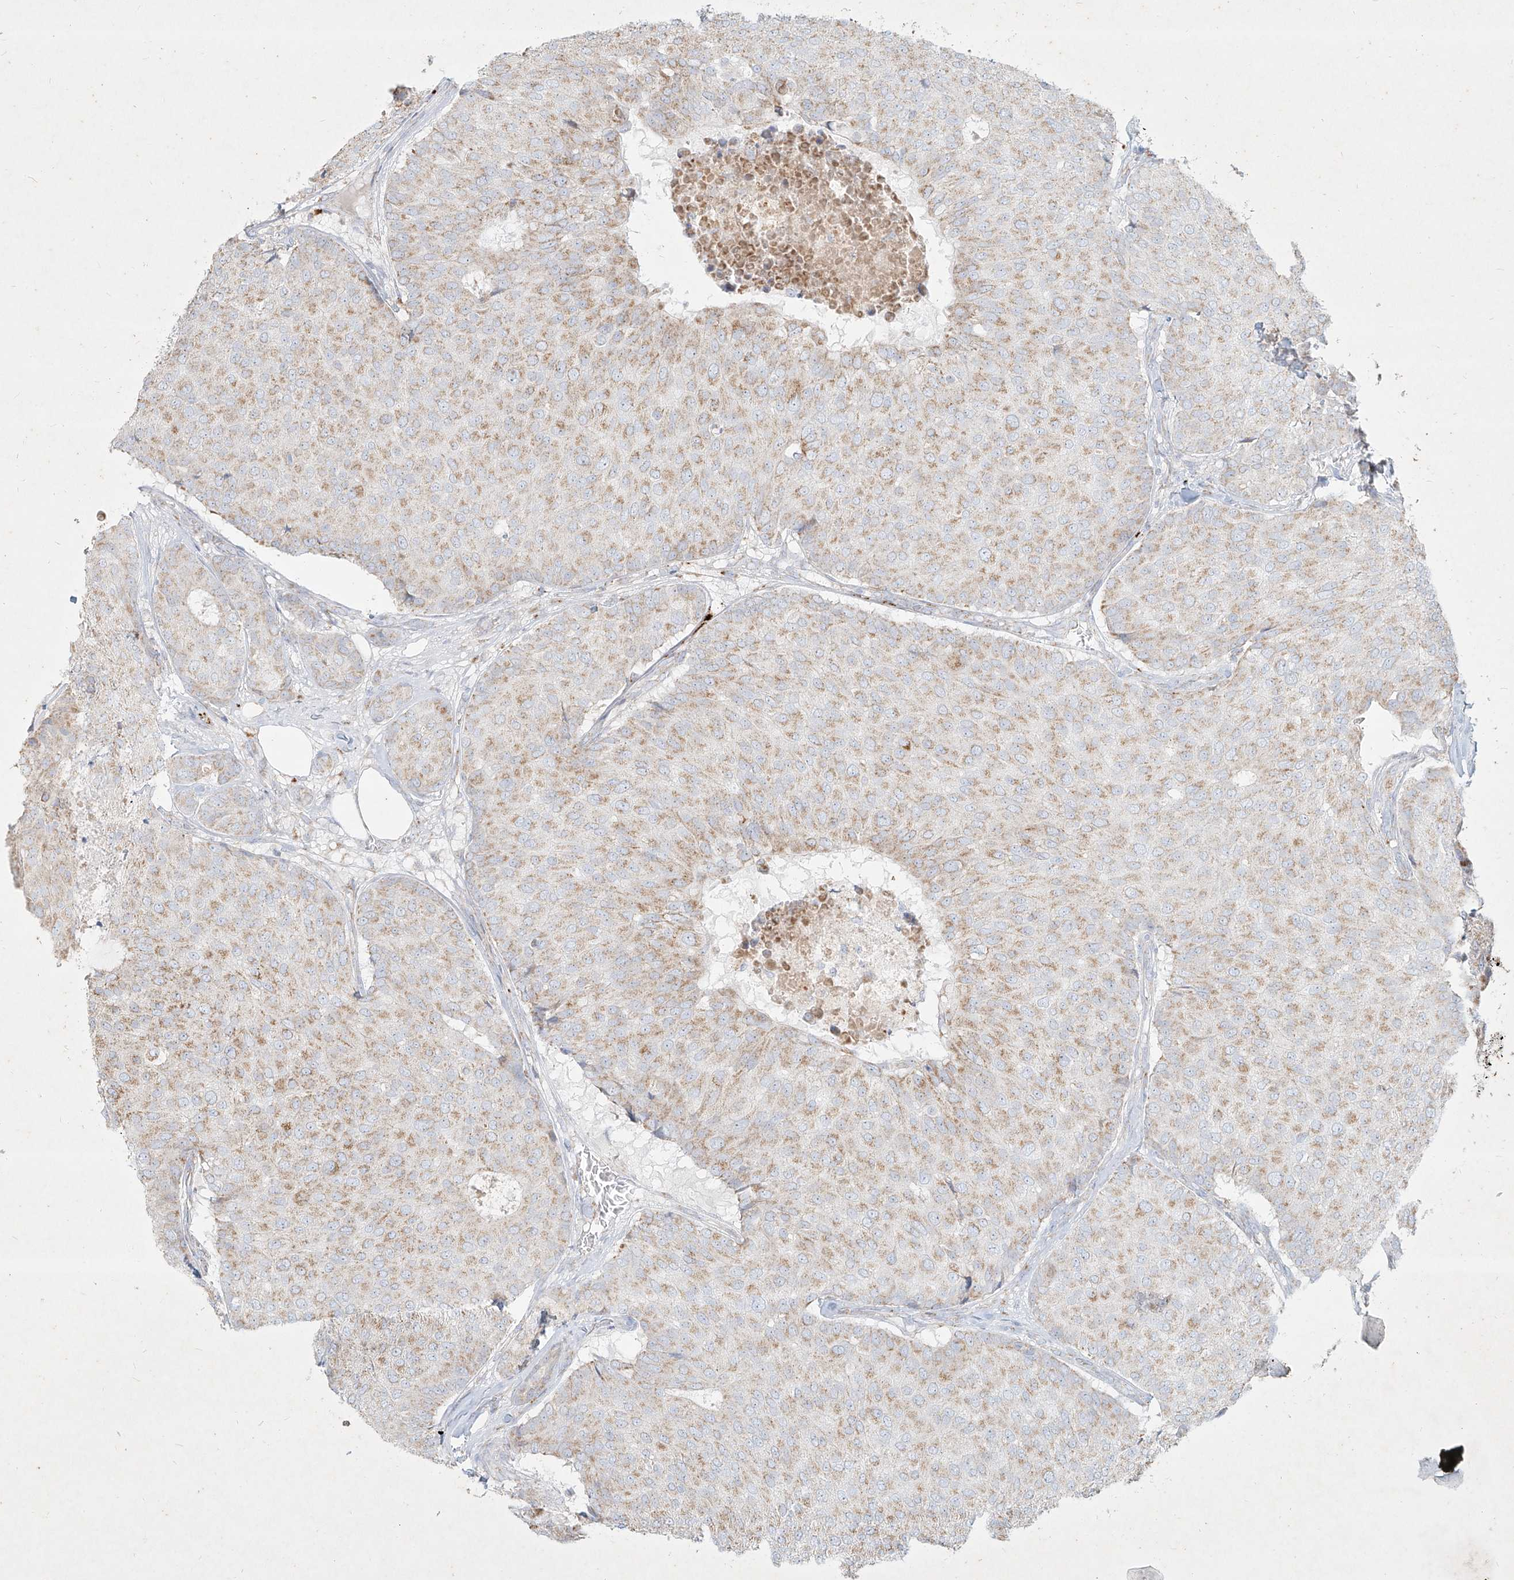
{"staining": {"intensity": "weak", "quantity": ">75%", "location": "cytoplasmic/membranous"}, "tissue": "breast cancer", "cell_type": "Tumor cells", "image_type": "cancer", "snomed": [{"axis": "morphology", "description": "Duct carcinoma"}, {"axis": "topography", "description": "Breast"}], "caption": "Immunohistochemistry (IHC) of breast cancer (invasive ductal carcinoma) exhibits low levels of weak cytoplasmic/membranous staining in about >75% of tumor cells.", "gene": "MTX2", "patient": {"sex": "female", "age": 75}}